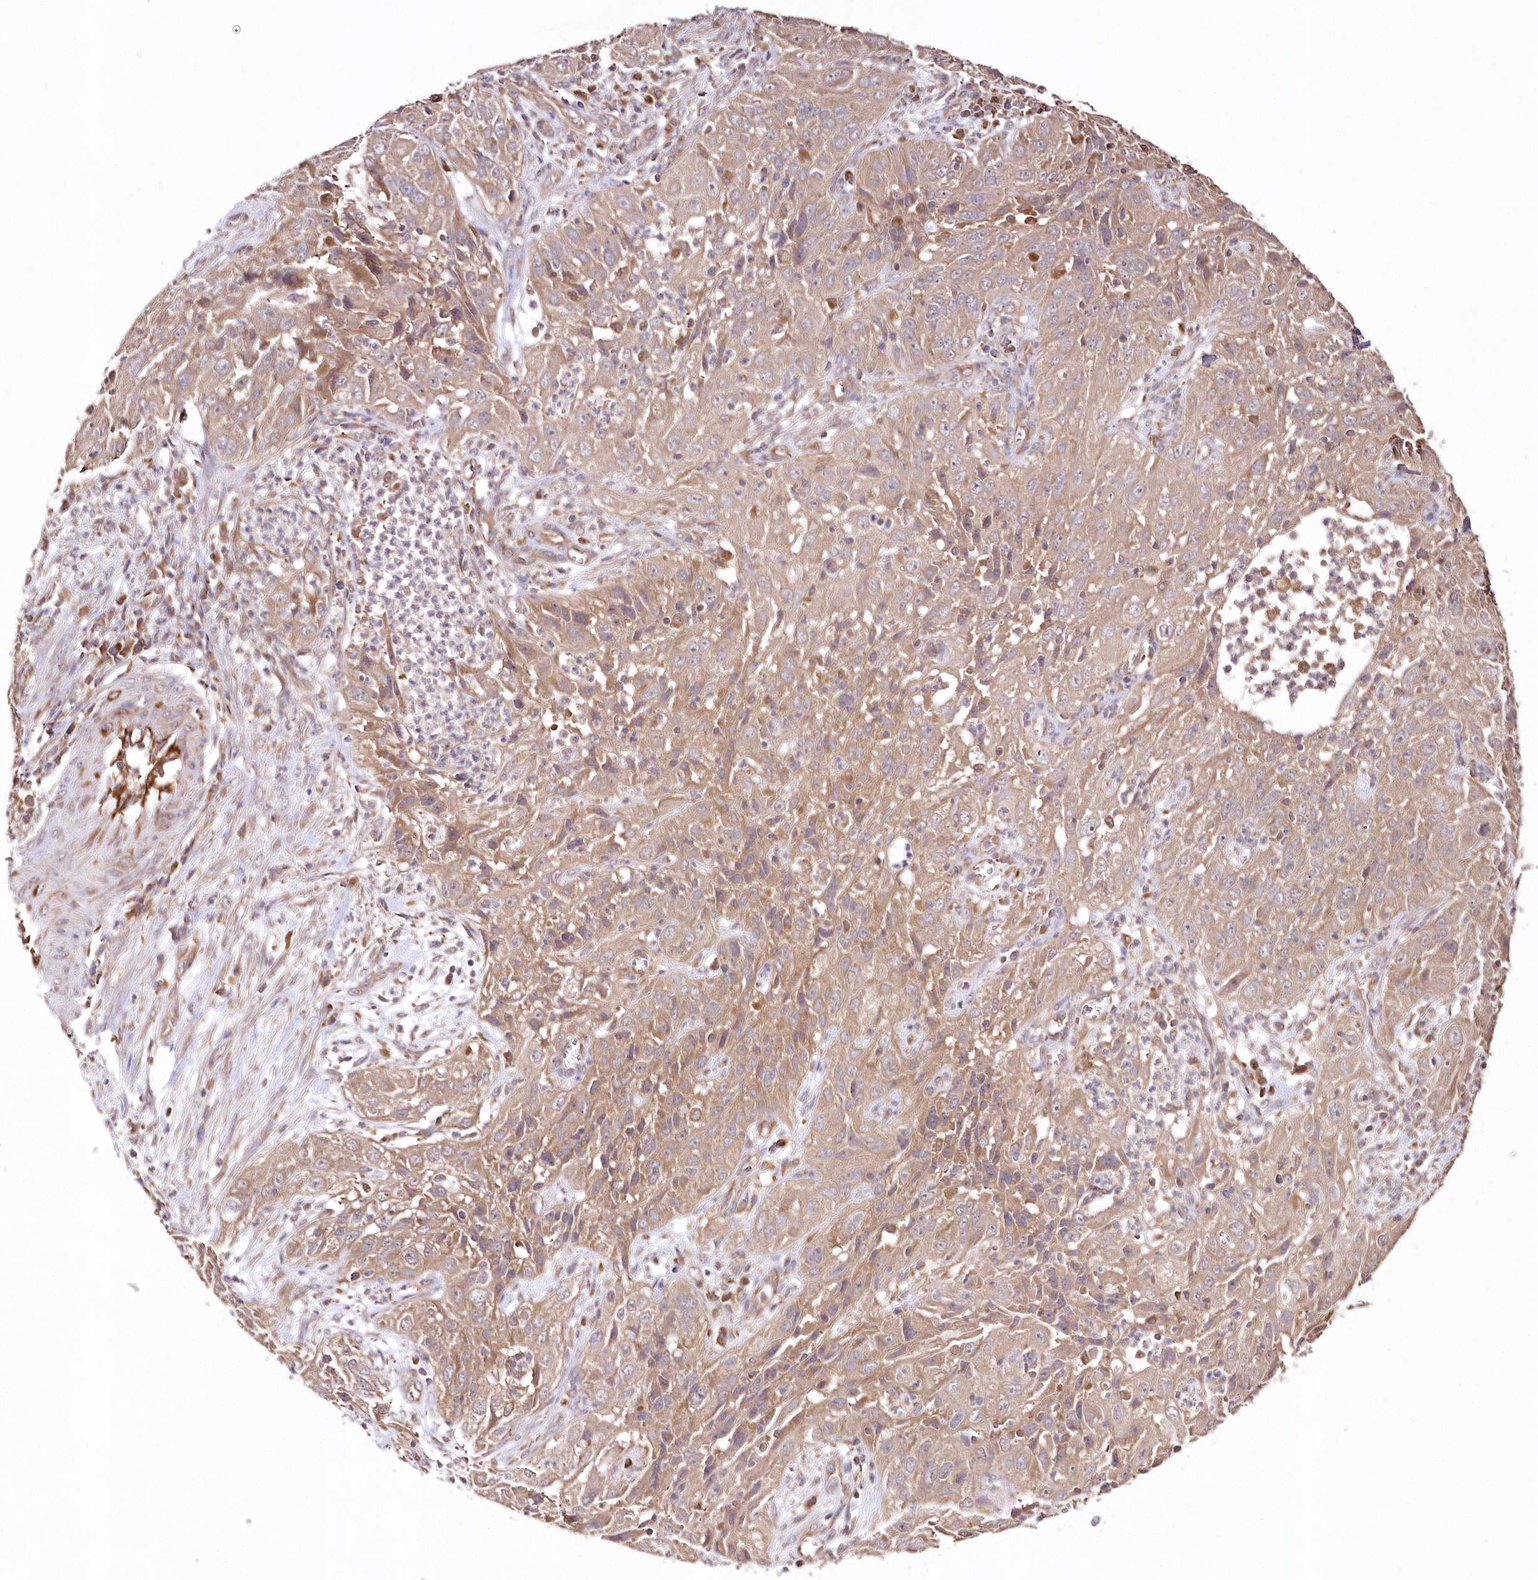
{"staining": {"intensity": "moderate", "quantity": ">75%", "location": "cytoplasmic/membranous"}, "tissue": "cervical cancer", "cell_type": "Tumor cells", "image_type": "cancer", "snomed": [{"axis": "morphology", "description": "Squamous cell carcinoma, NOS"}, {"axis": "topography", "description": "Cervix"}], "caption": "An IHC histopathology image of neoplastic tissue is shown. Protein staining in brown highlights moderate cytoplasmic/membranous positivity in cervical cancer within tumor cells.", "gene": "DMXL1", "patient": {"sex": "female", "age": 32}}